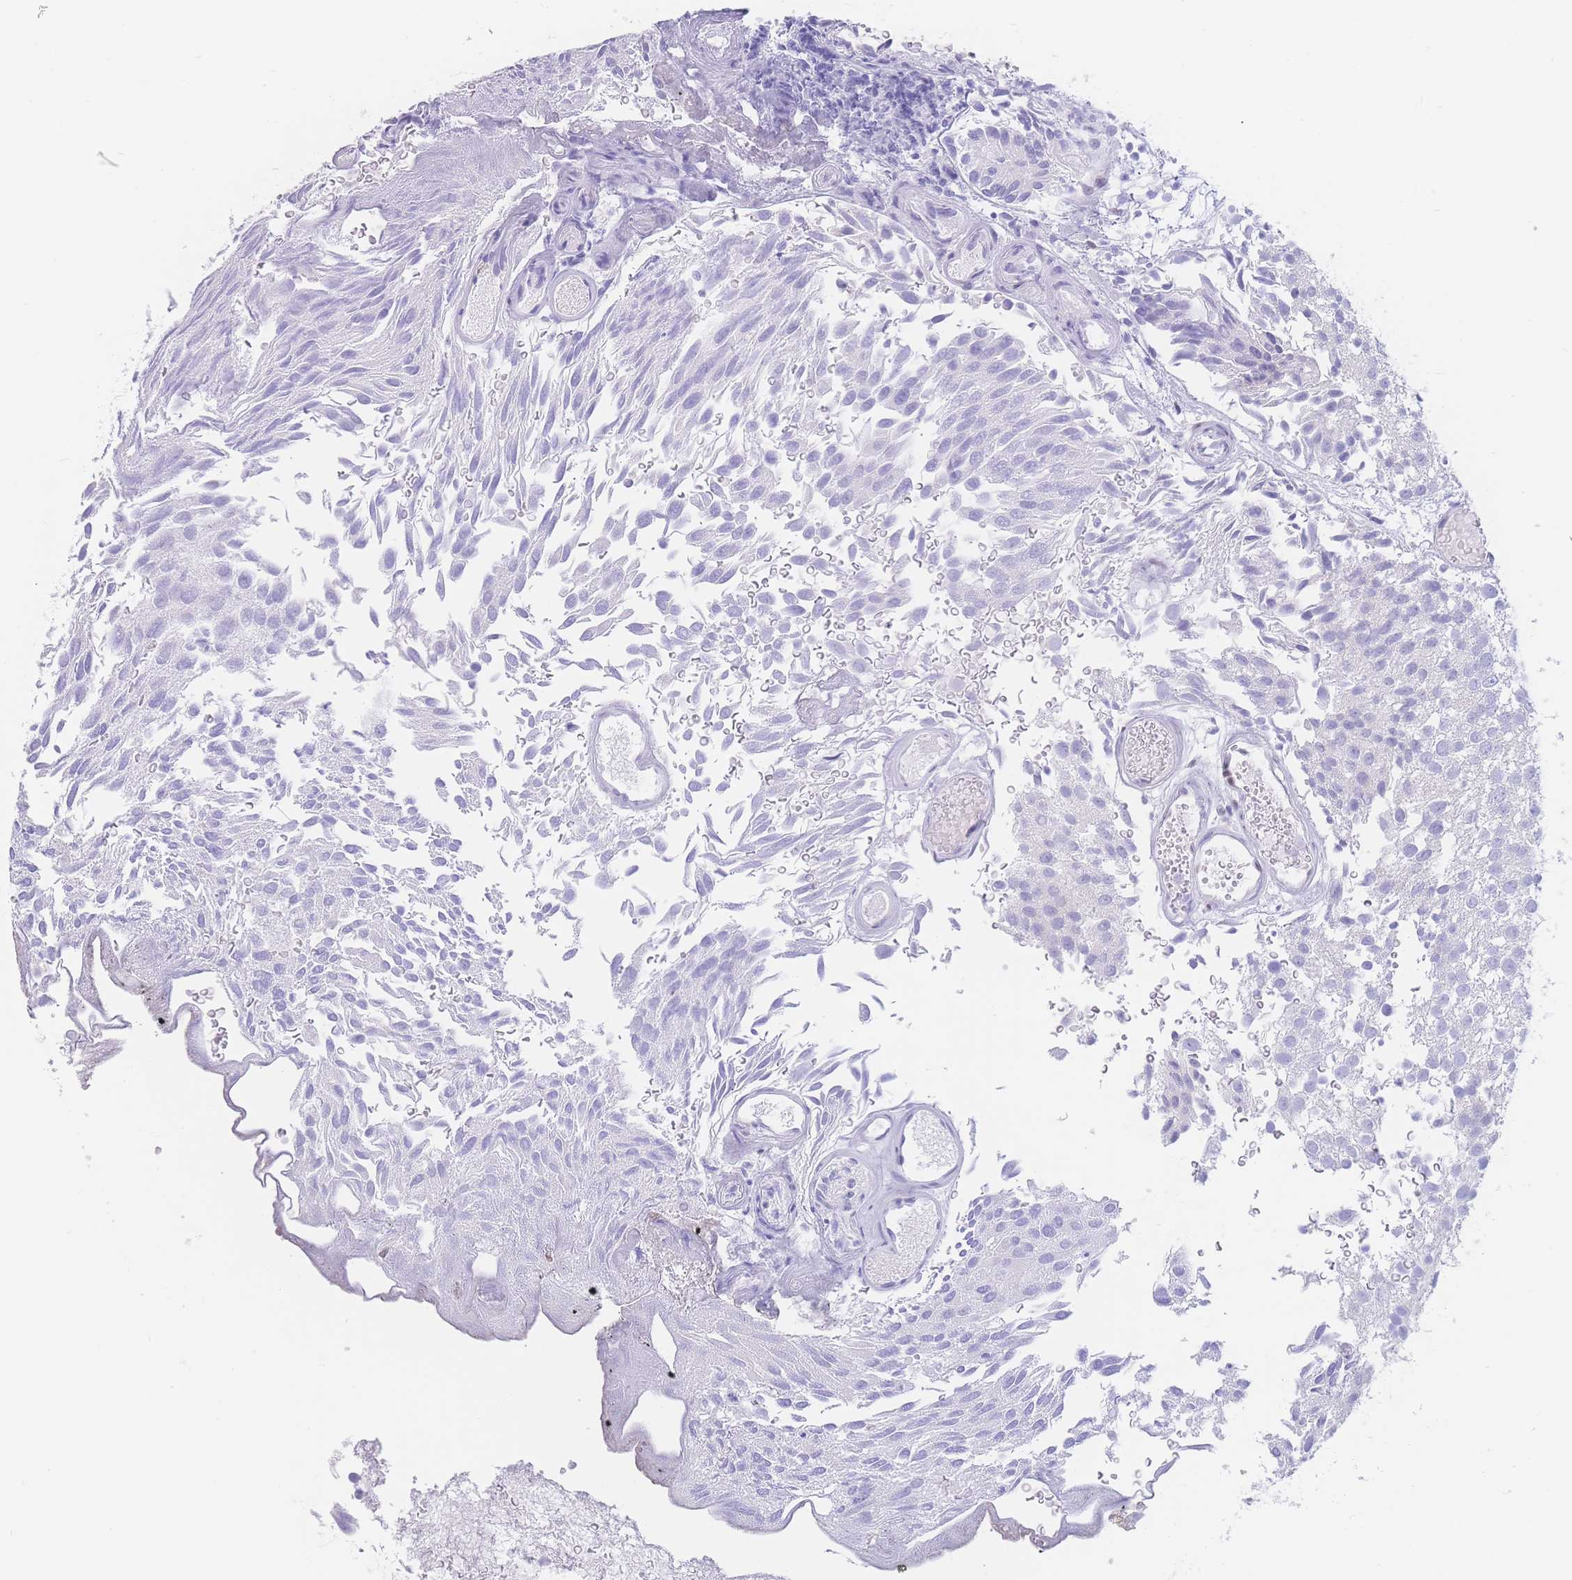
{"staining": {"intensity": "negative", "quantity": "none", "location": "none"}, "tissue": "urothelial cancer", "cell_type": "Tumor cells", "image_type": "cancer", "snomed": [{"axis": "morphology", "description": "Urothelial carcinoma, Low grade"}, {"axis": "topography", "description": "Urinary bladder"}], "caption": "A micrograph of human urothelial carcinoma (low-grade) is negative for staining in tumor cells.", "gene": "PSMB5", "patient": {"sex": "male", "age": 78}}